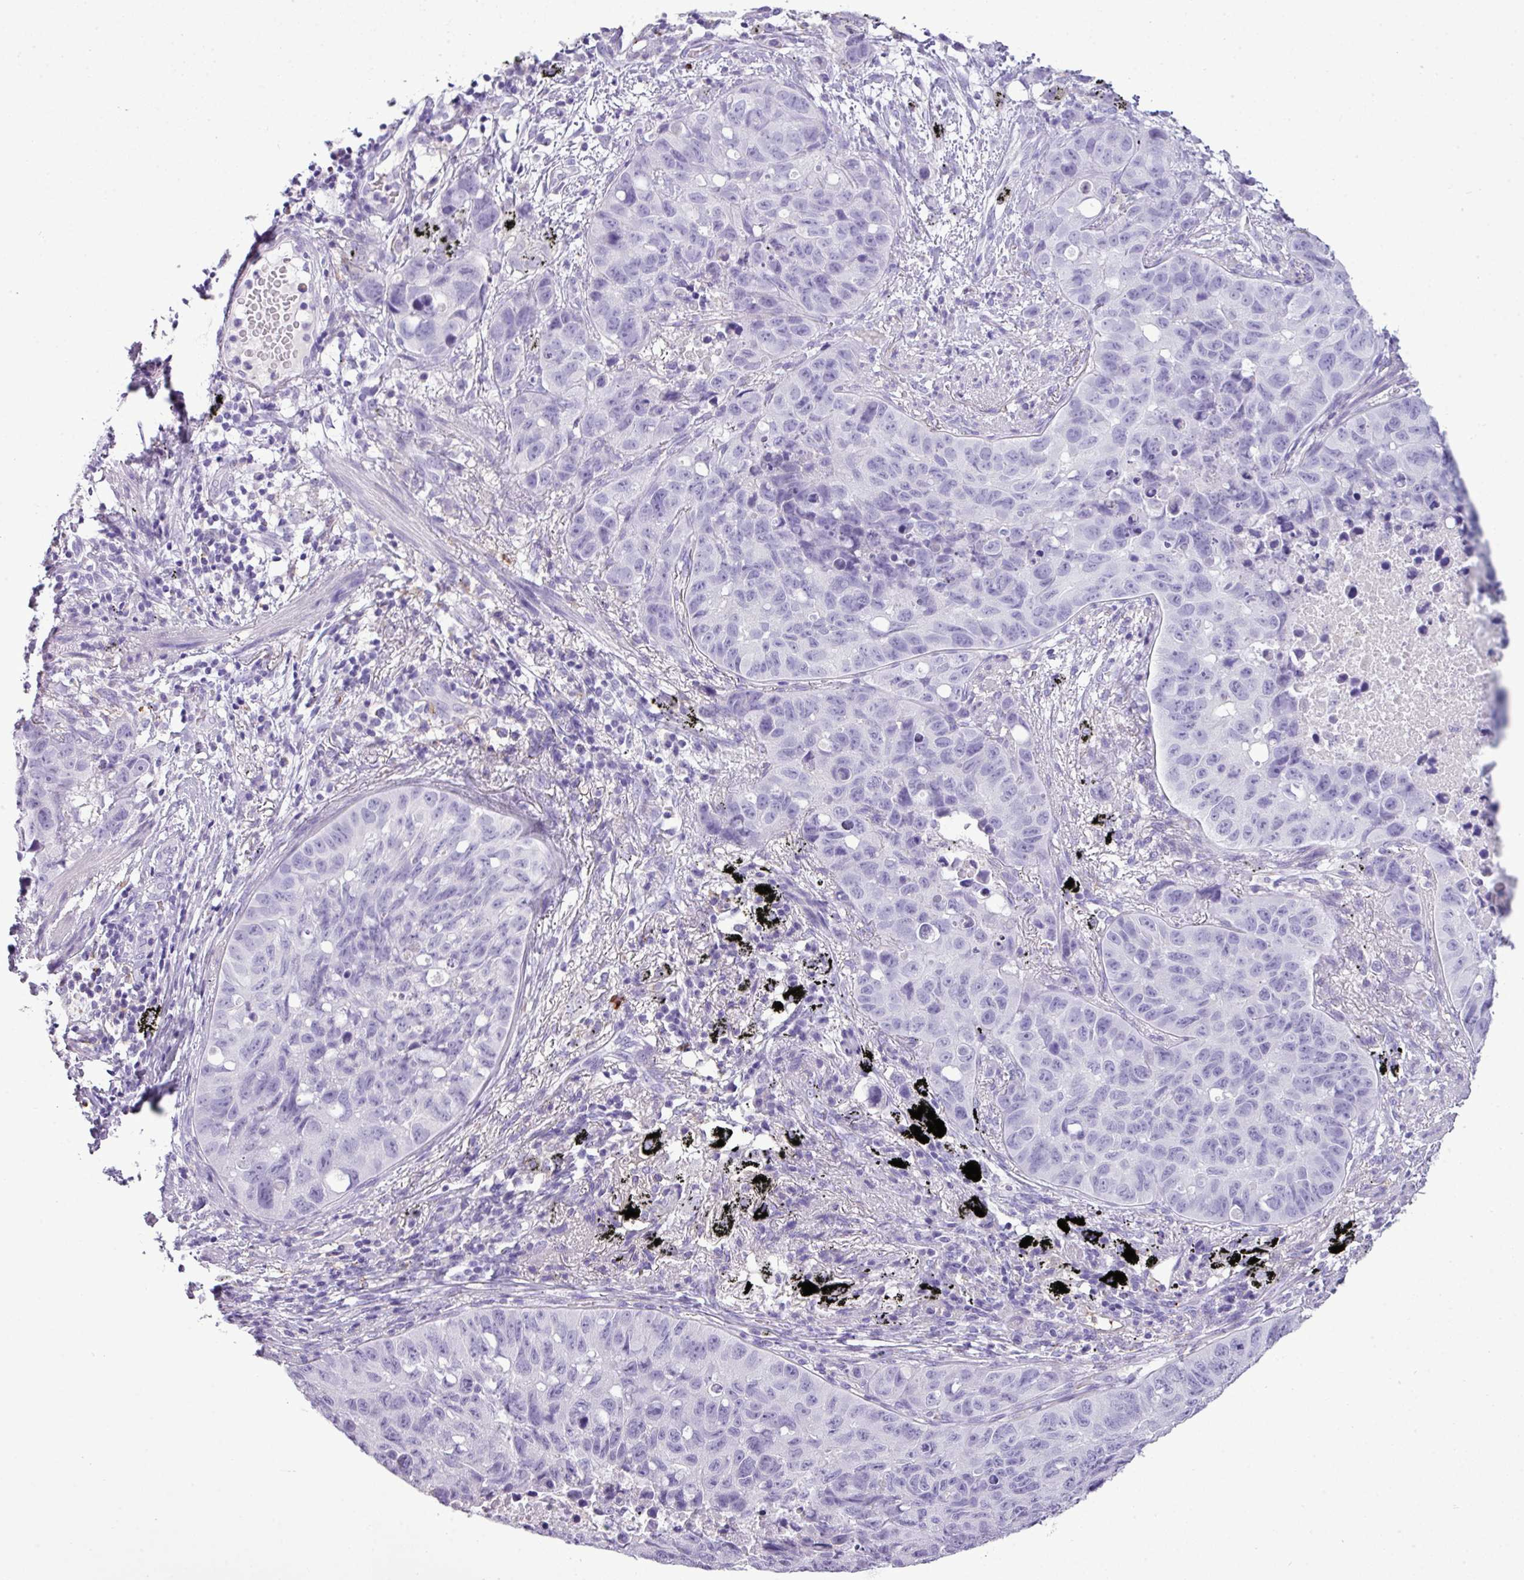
{"staining": {"intensity": "negative", "quantity": "none", "location": "none"}, "tissue": "lung cancer", "cell_type": "Tumor cells", "image_type": "cancer", "snomed": [{"axis": "morphology", "description": "Squamous cell carcinoma, NOS"}, {"axis": "topography", "description": "Lung"}], "caption": "Photomicrograph shows no protein positivity in tumor cells of lung cancer tissue.", "gene": "RBMXL2", "patient": {"sex": "male", "age": 60}}